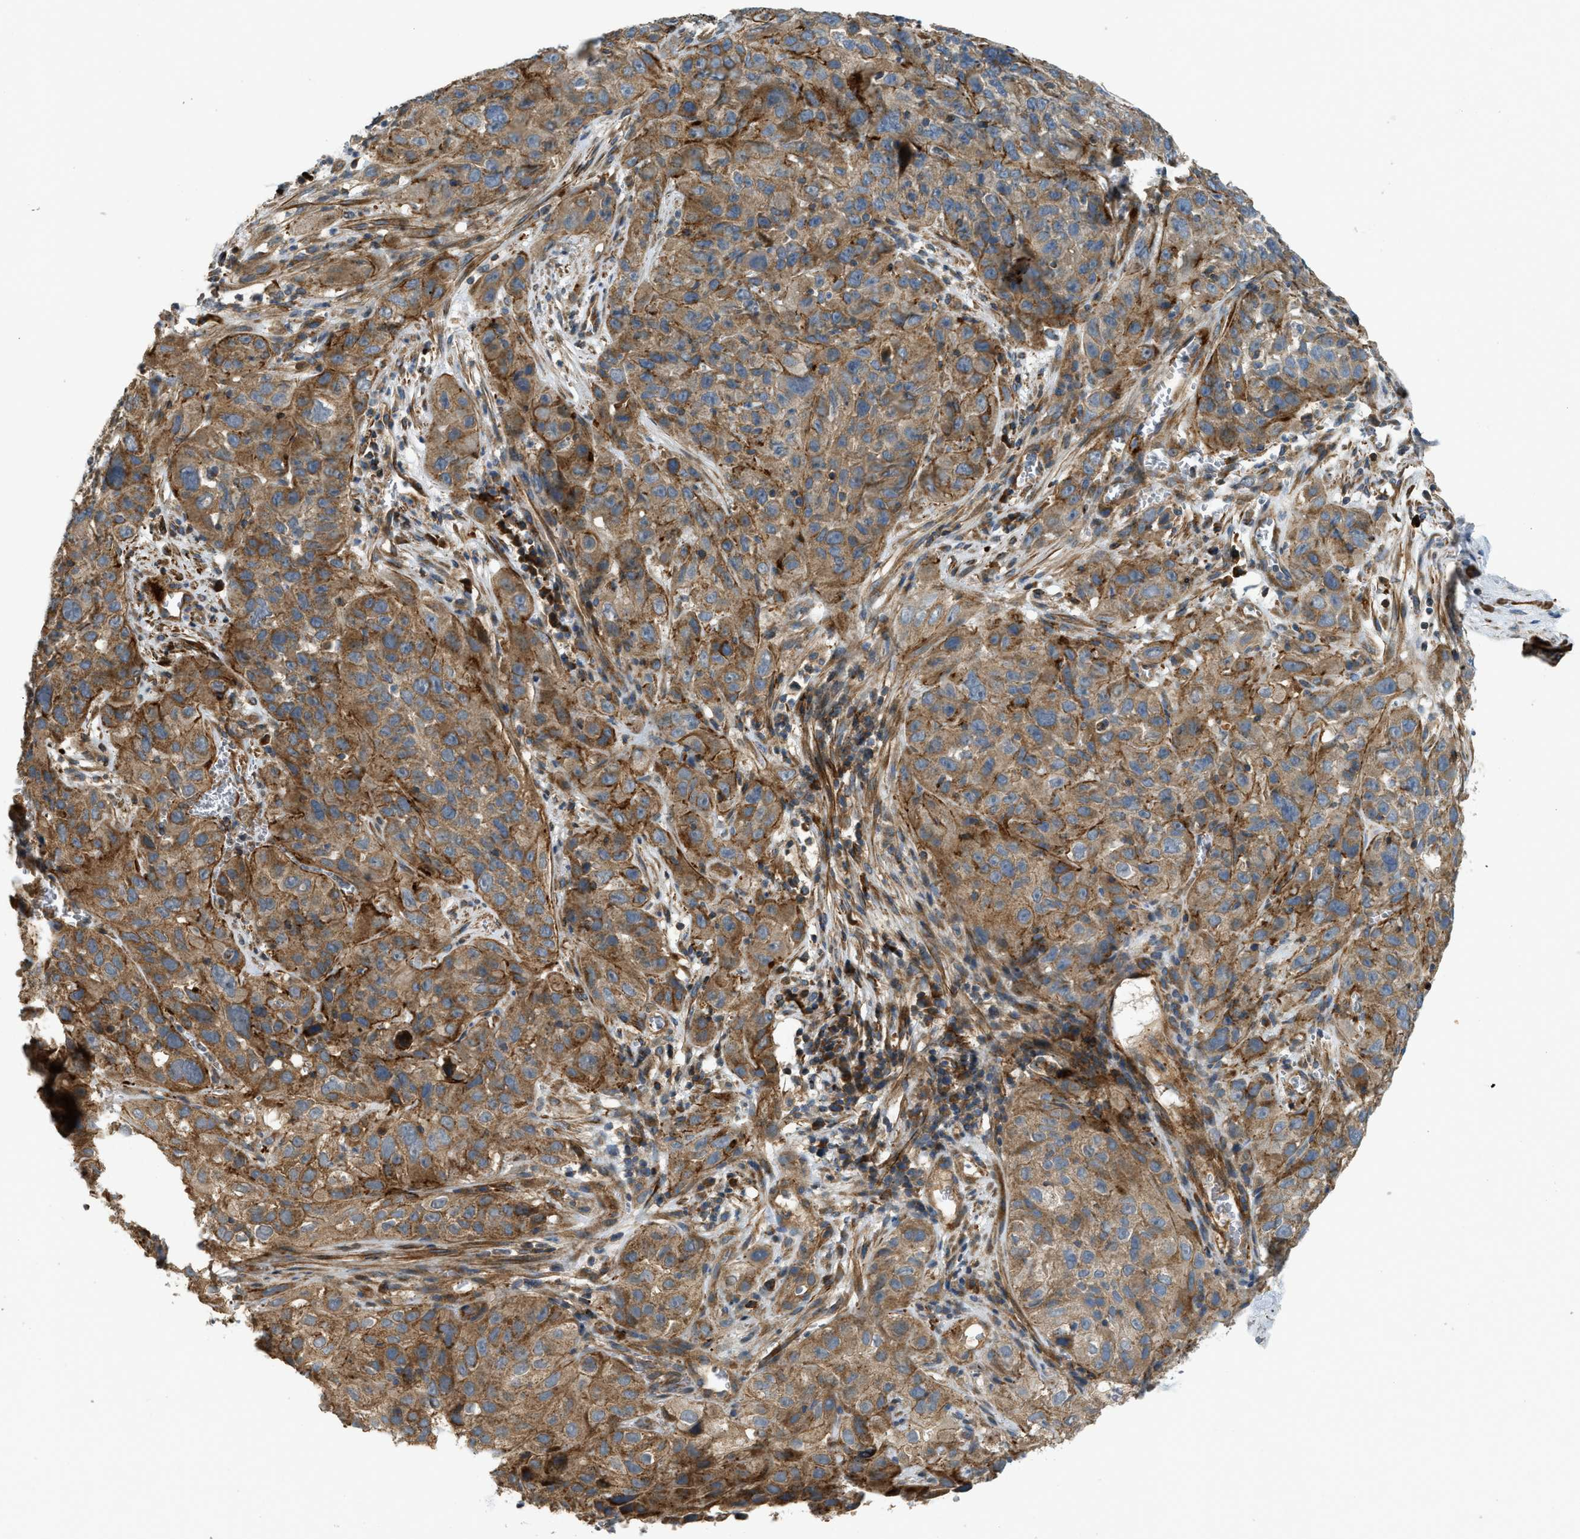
{"staining": {"intensity": "moderate", "quantity": ">75%", "location": "cytoplasmic/membranous"}, "tissue": "cervical cancer", "cell_type": "Tumor cells", "image_type": "cancer", "snomed": [{"axis": "morphology", "description": "Squamous cell carcinoma, NOS"}, {"axis": "topography", "description": "Cervix"}], "caption": "Immunohistochemical staining of human cervical squamous cell carcinoma displays medium levels of moderate cytoplasmic/membranous protein positivity in about >75% of tumor cells.", "gene": "BTN3A2", "patient": {"sex": "female", "age": 32}}